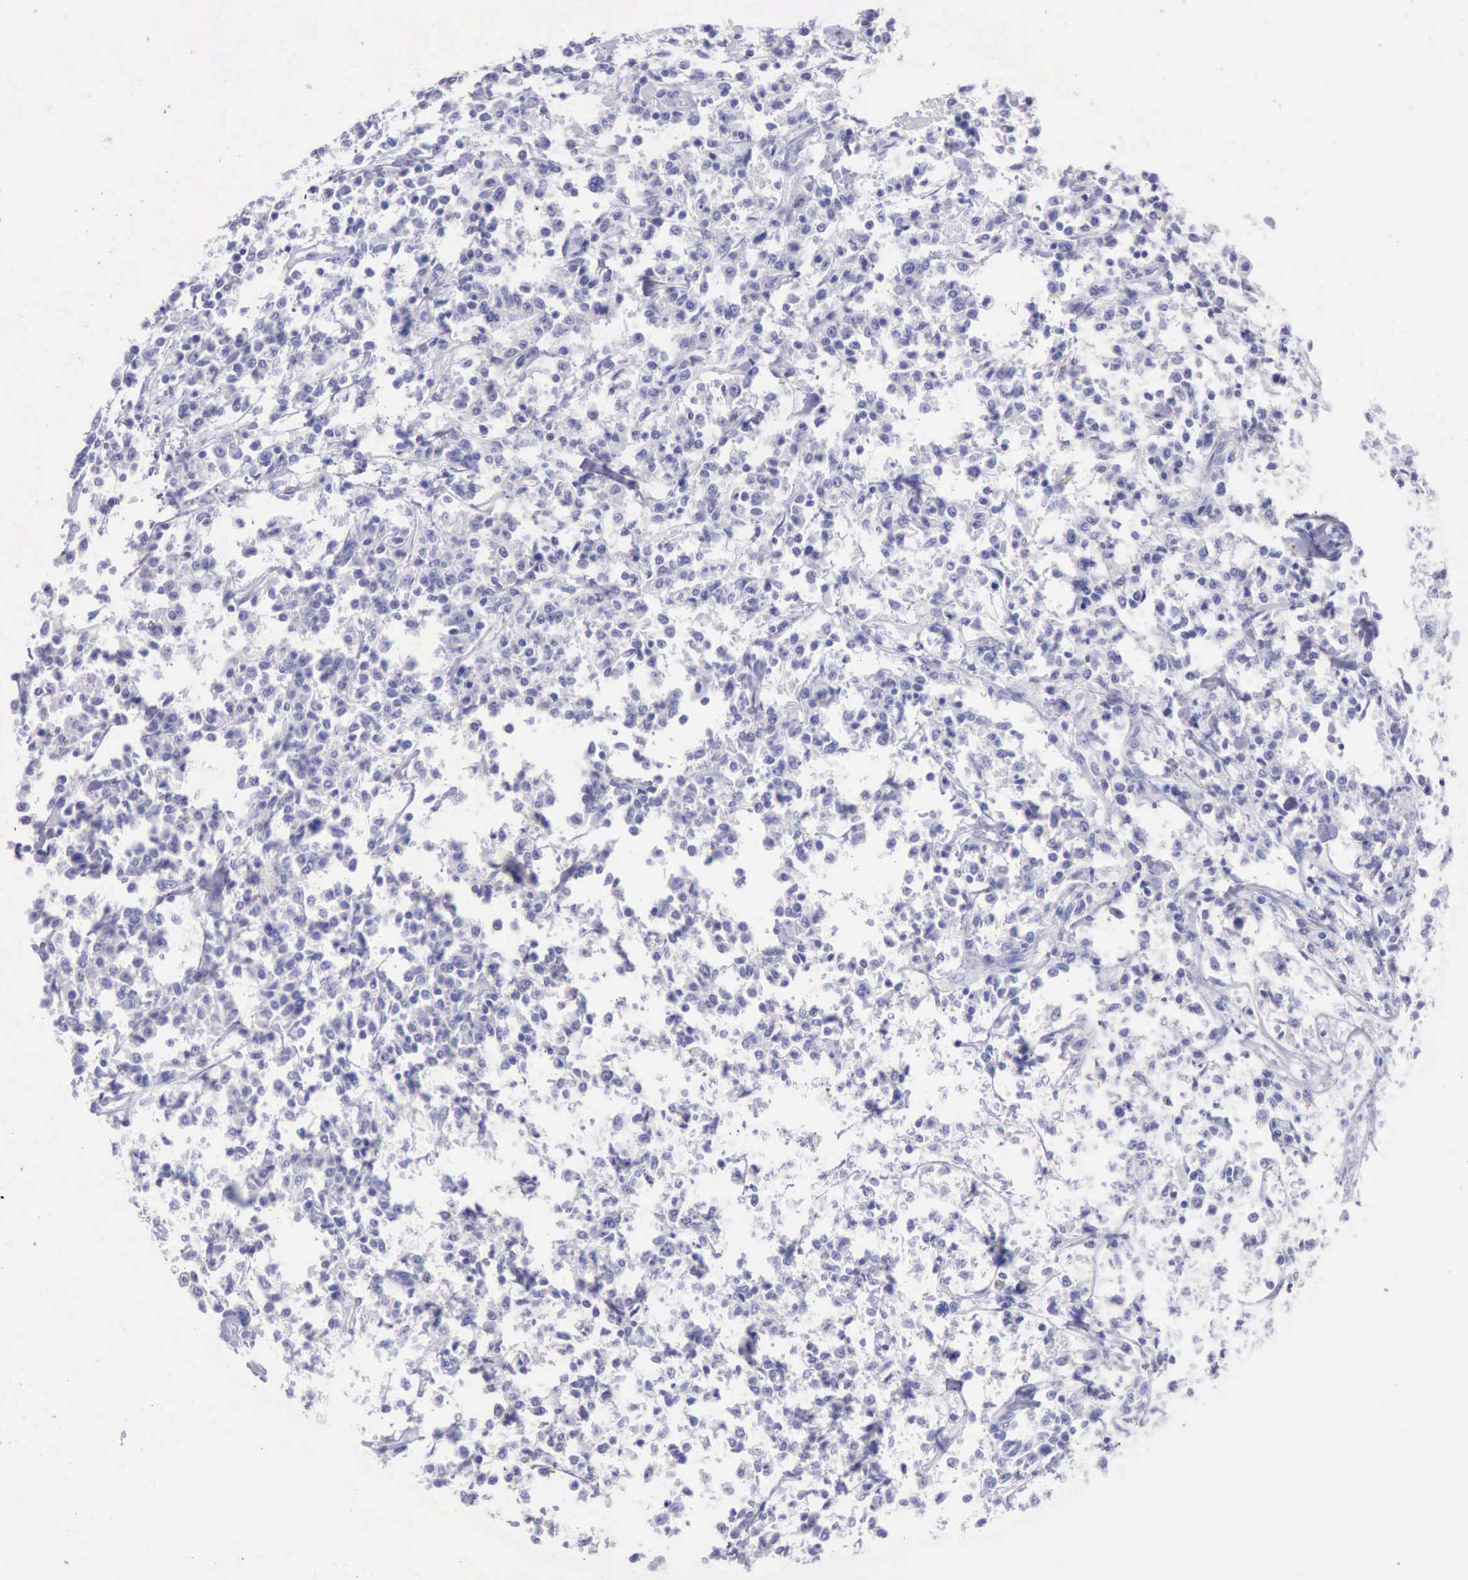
{"staining": {"intensity": "negative", "quantity": "none", "location": "none"}, "tissue": "lymphoma", "cell_type": "Tumor cells", "image_type": "cancer", "snomed": [{"axis": "morphology", "description": "Malignant lymphoma, non-Hodgkin's type, Low grade"}, {"axis": "topography", "description": "Small intestine"}], "caption": "An immunohistochemistry micrograph of lymphoma is shown. There is no staining in tumor cells of lymphoma.", "gene": "KRT8", "patient": {"sex": "female", "age": 59}}